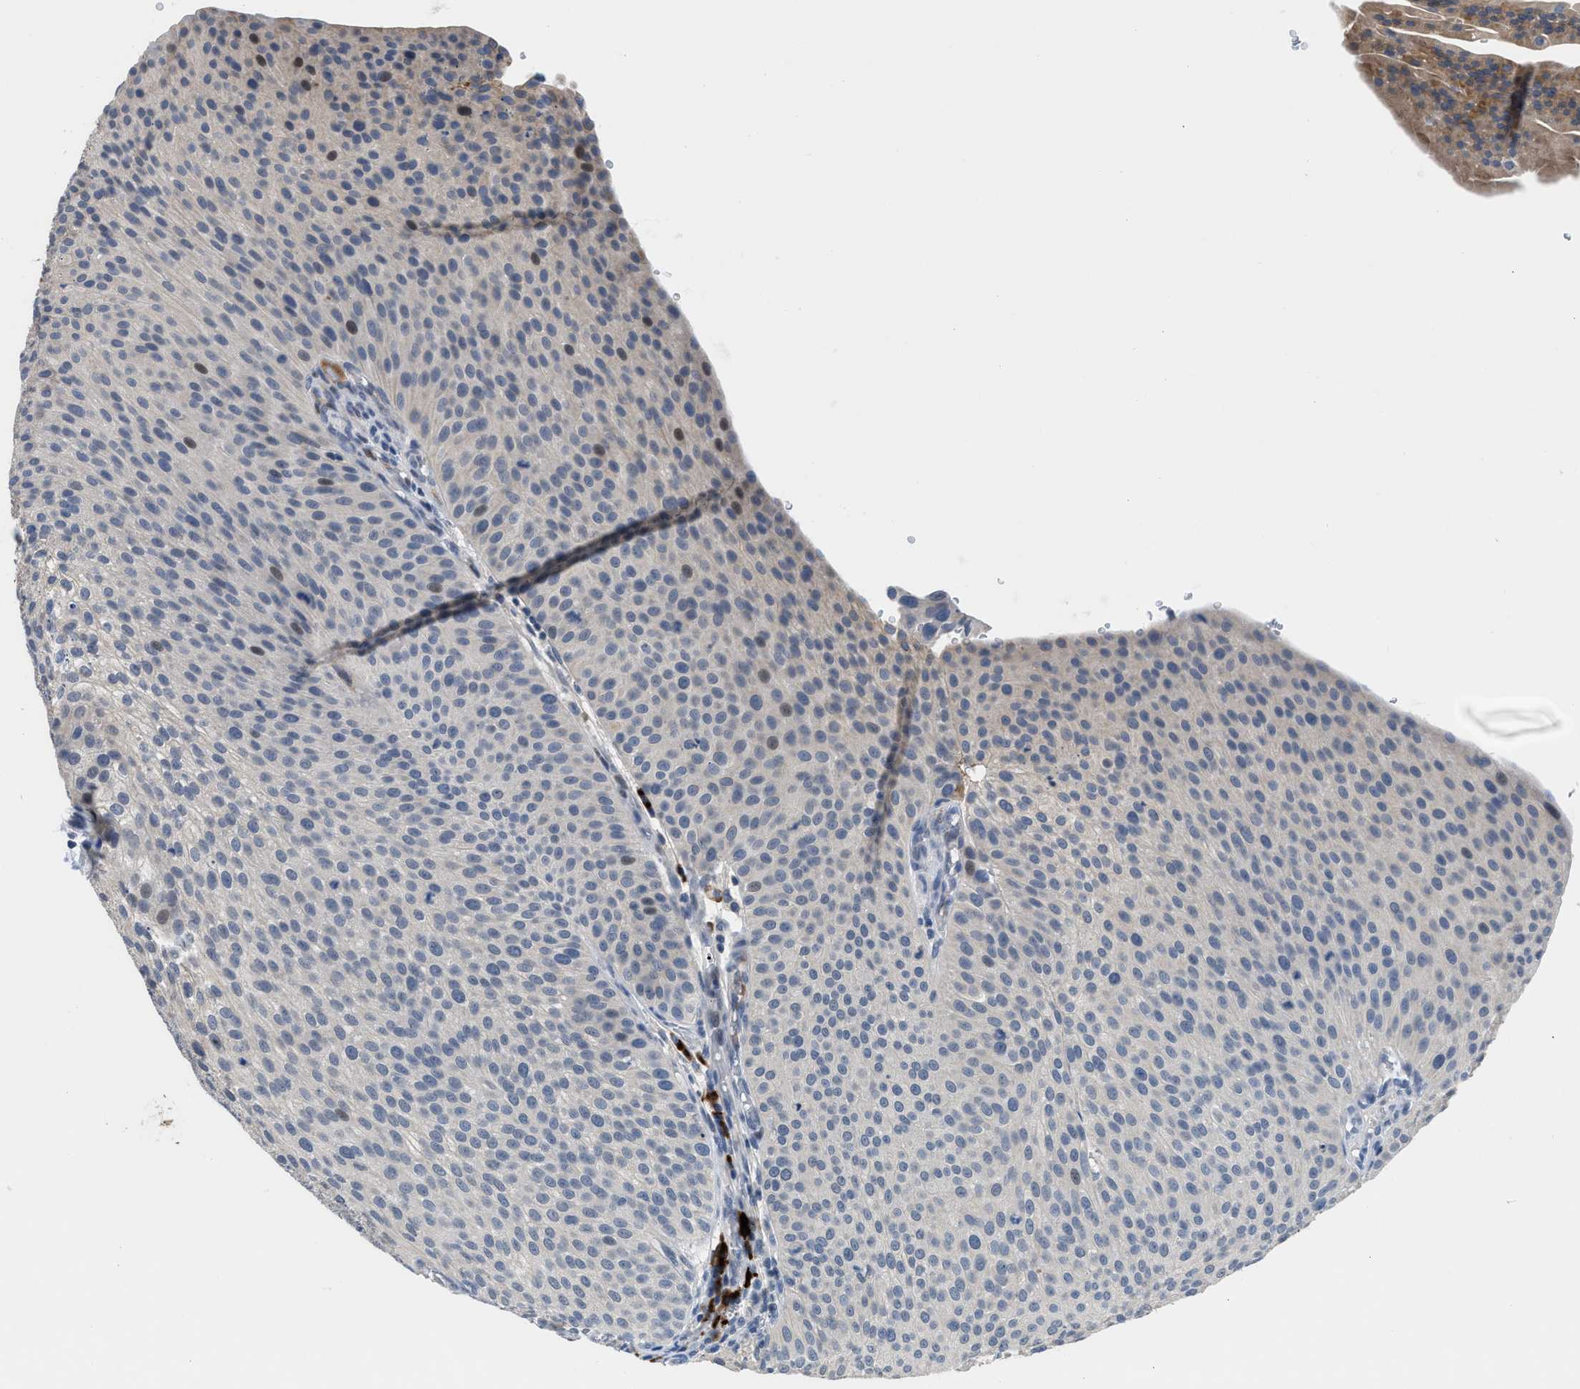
{"staining": {"intensity": "negative", "quantity": "none", "location": "none"}, "tissue": "urothelial cancer", "cell_type": "Tumor cells", "image_type": "cancer", "snomed": [{"axis": "morphology", "description": "Urothelial carcinoma, Low grade"}, {"axis": "topography", "description": "Smooth muscle"}, {"axis": "topography", "description": "Urinary bladder"}], "caption": "Human urothelial carcinoma (low-grade) stained for a protein using immunohistochemistry (IHC) demonstrates no staining in tumor cells.", "gene": "OR9K2", "patient": {"sex": "male", "age": 60}}